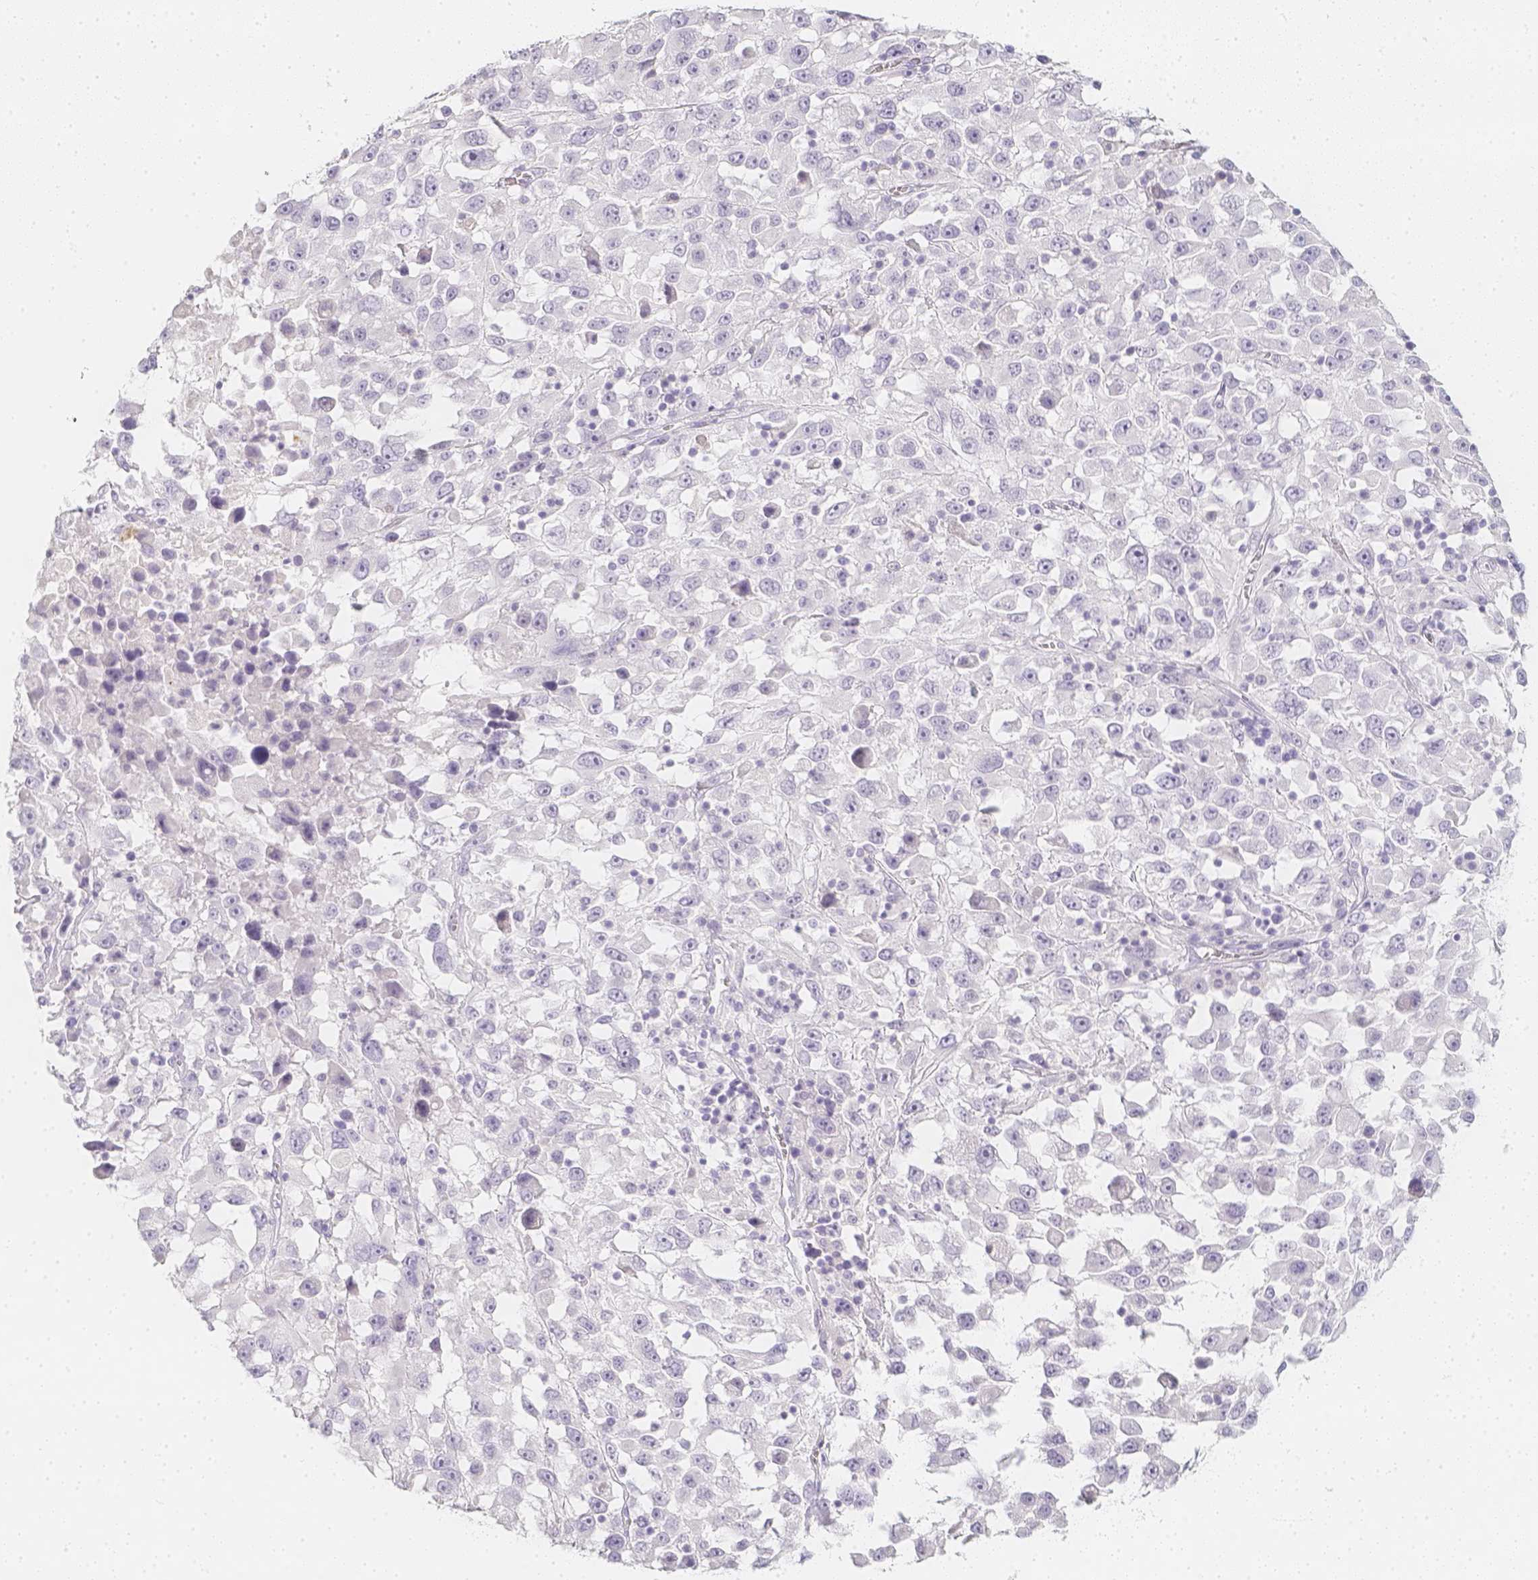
{"staining": {"intensity": "negative", "quantity": "none", "location": "none"}, "tissue": "melanoma", "cell_type": "Tumor cells", "image_type": "cancer", "snomed": [{"axis": "morphology", "description": "Malignant melanoma, Metastatic site"}, {"axis": "topography", "description": "Soft tissue"}], "caption": "Melanoma stained for a protein using IHC displays no staining tumor cells.", "gene": "SLC18A1", "patient": {"sex": "male", "age": 50}}